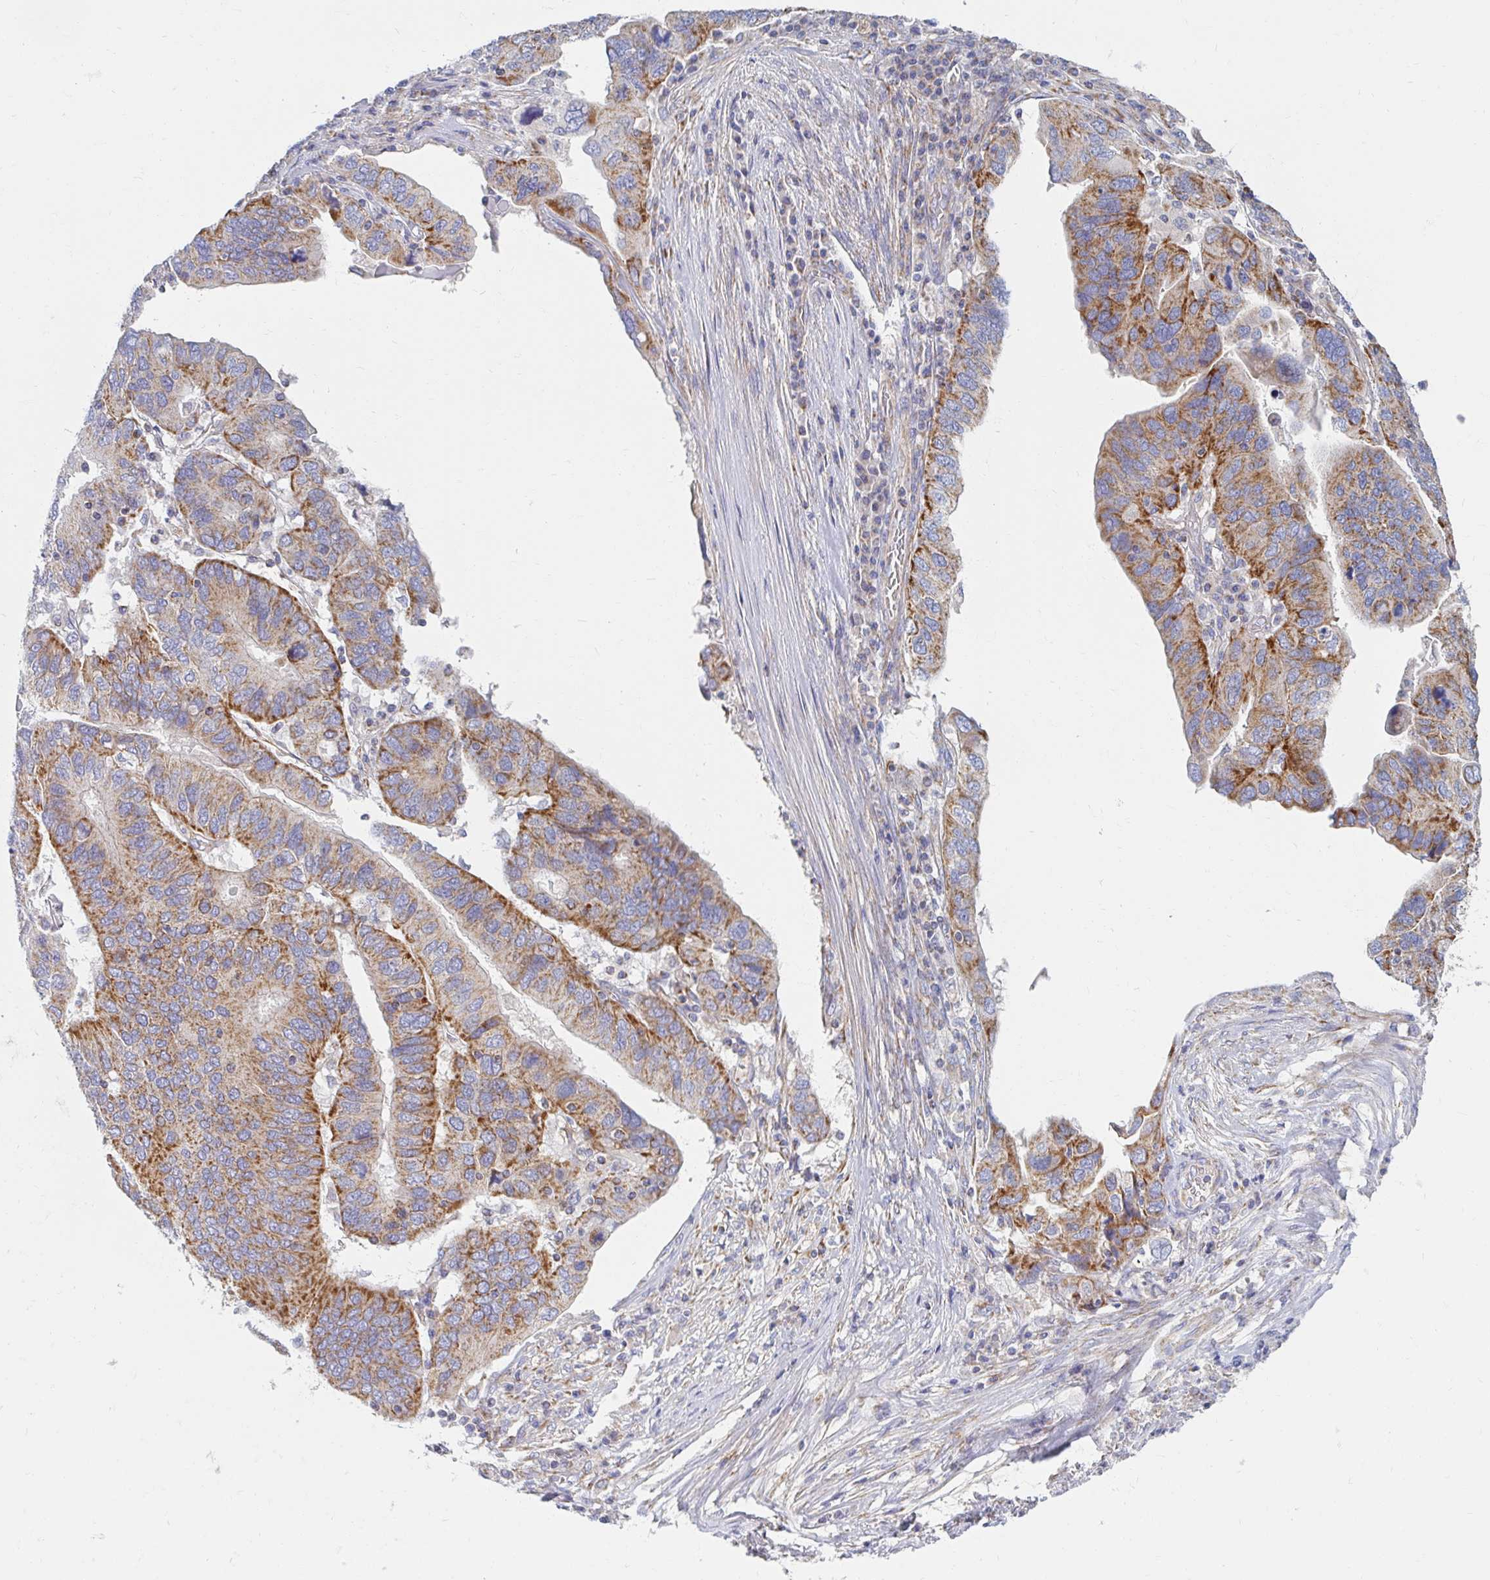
{"staining": {"intensity": "strong", "quantity": "25%-75%", "location": "cytoplasmic/membranous"}, "tissue": "ovarian cancer", "cell_type": "Tumor cells", "image_type": "cancer", "snomed": [{"axis": "morphology", "description": "Cystadenocarcinoma, serous, NOS"}, {"axis": "topography", "description": "Ovary"}], "caption": "This micrograph displays IHC staining of ovarian serous cystadenocarcinoma, with high strong cytoplasmic/membranous expression in about 25%-75% of tumor cells.", "gene": "MAVS", "patient": {"sex": "female", "age": 79}}